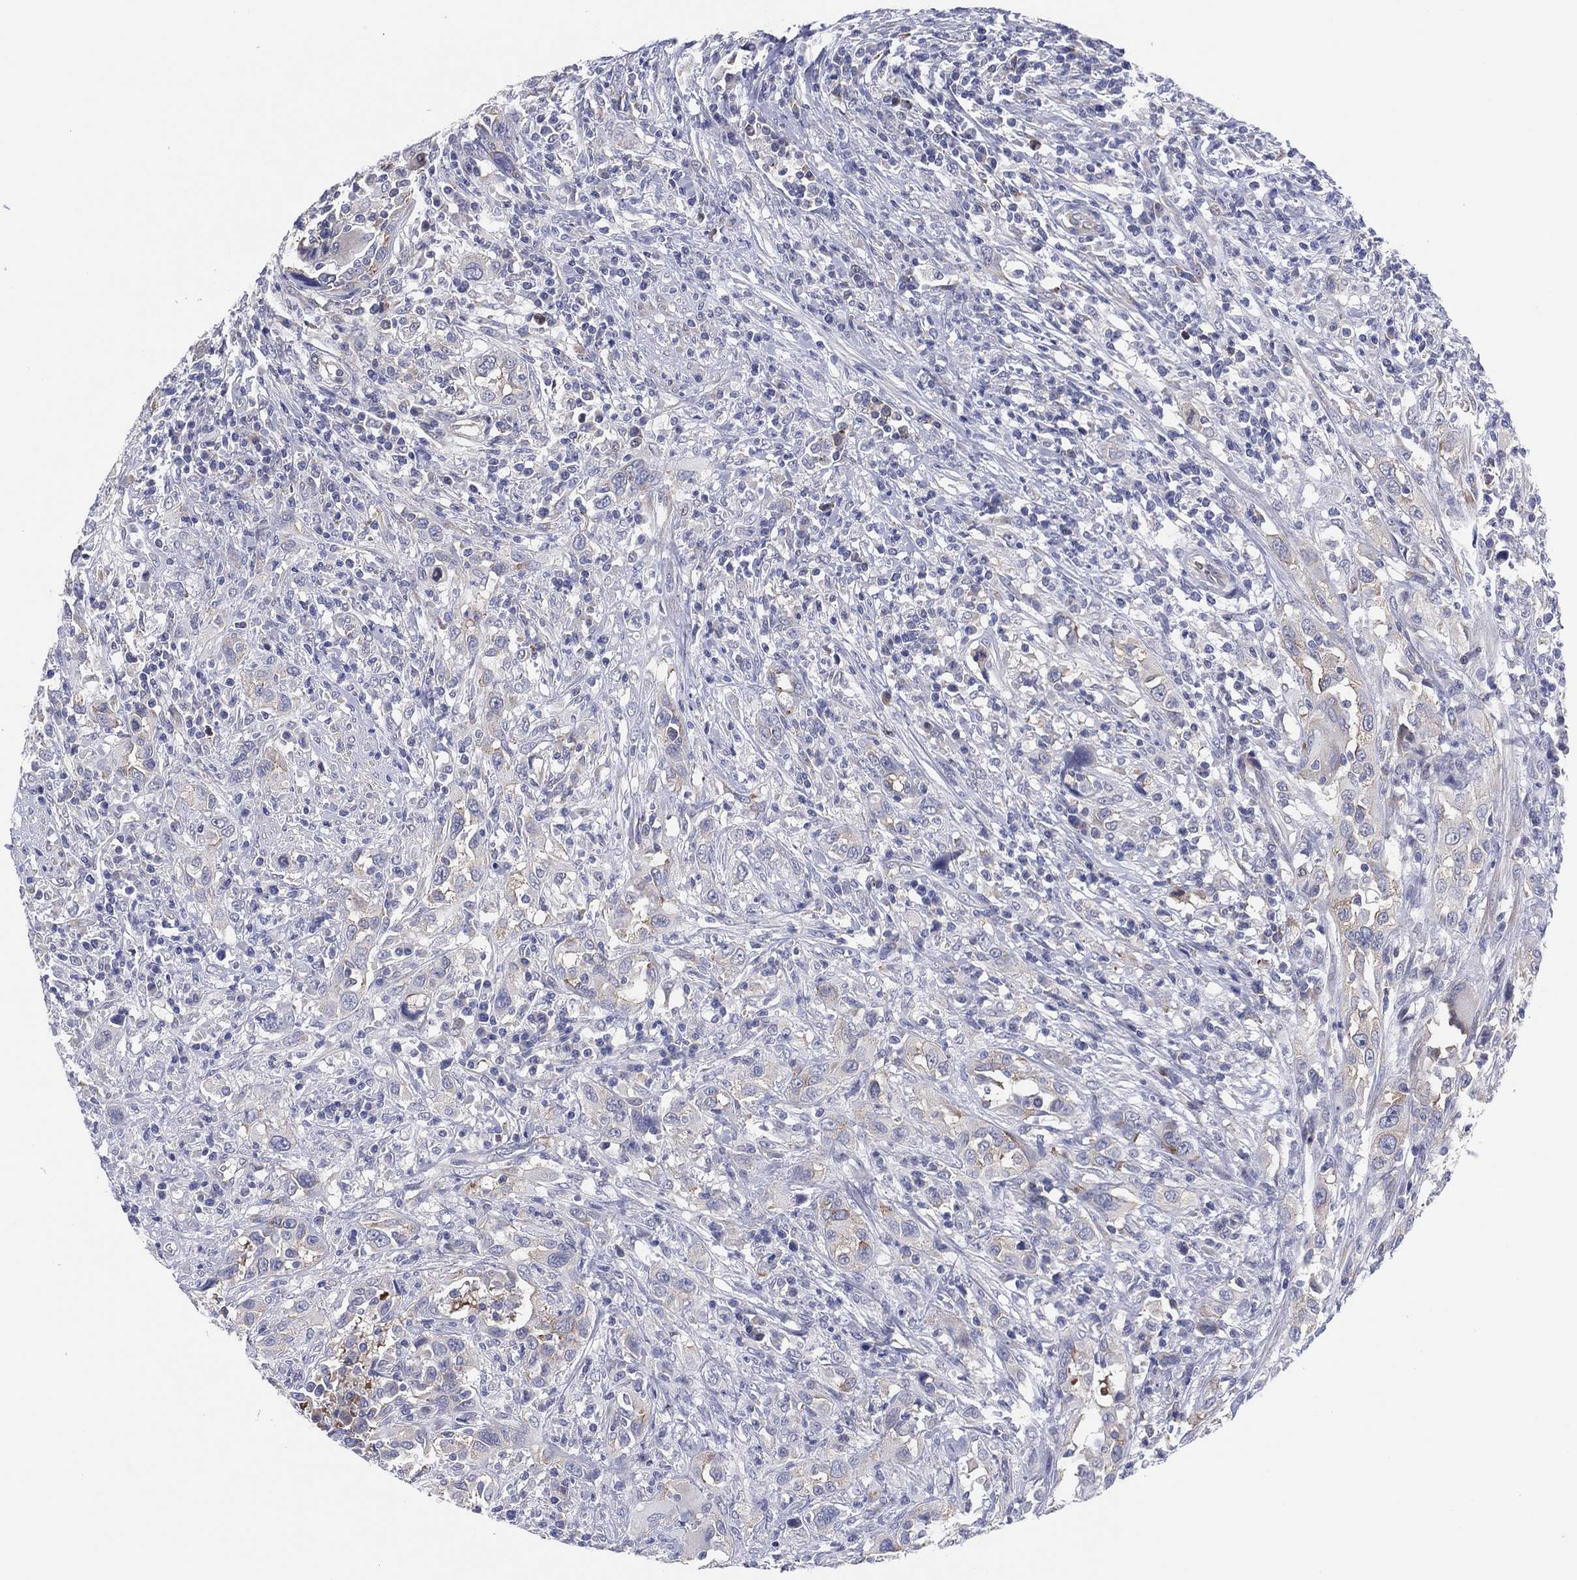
{"staining": {"intensity": "negative", "quantity": "none", "location": "none"}, "tissue": "urothelial cancer", "cell_type": "Tumor cells", "image_type": "cancer", "snomed": [{"axis": "morphology", "description": "Urothelial carcinoma, NOS"}, {"axis": "morphology", "description": "Urothelial carcinoma, High grade"}, {"axis": "topography", "description": "Urinary bladder"}], "caption": "Tumor cells show no significant protein staining in urothelial cancer.", "gene": "HEATR4", "patient": {"sex": "female", "age": 64}}